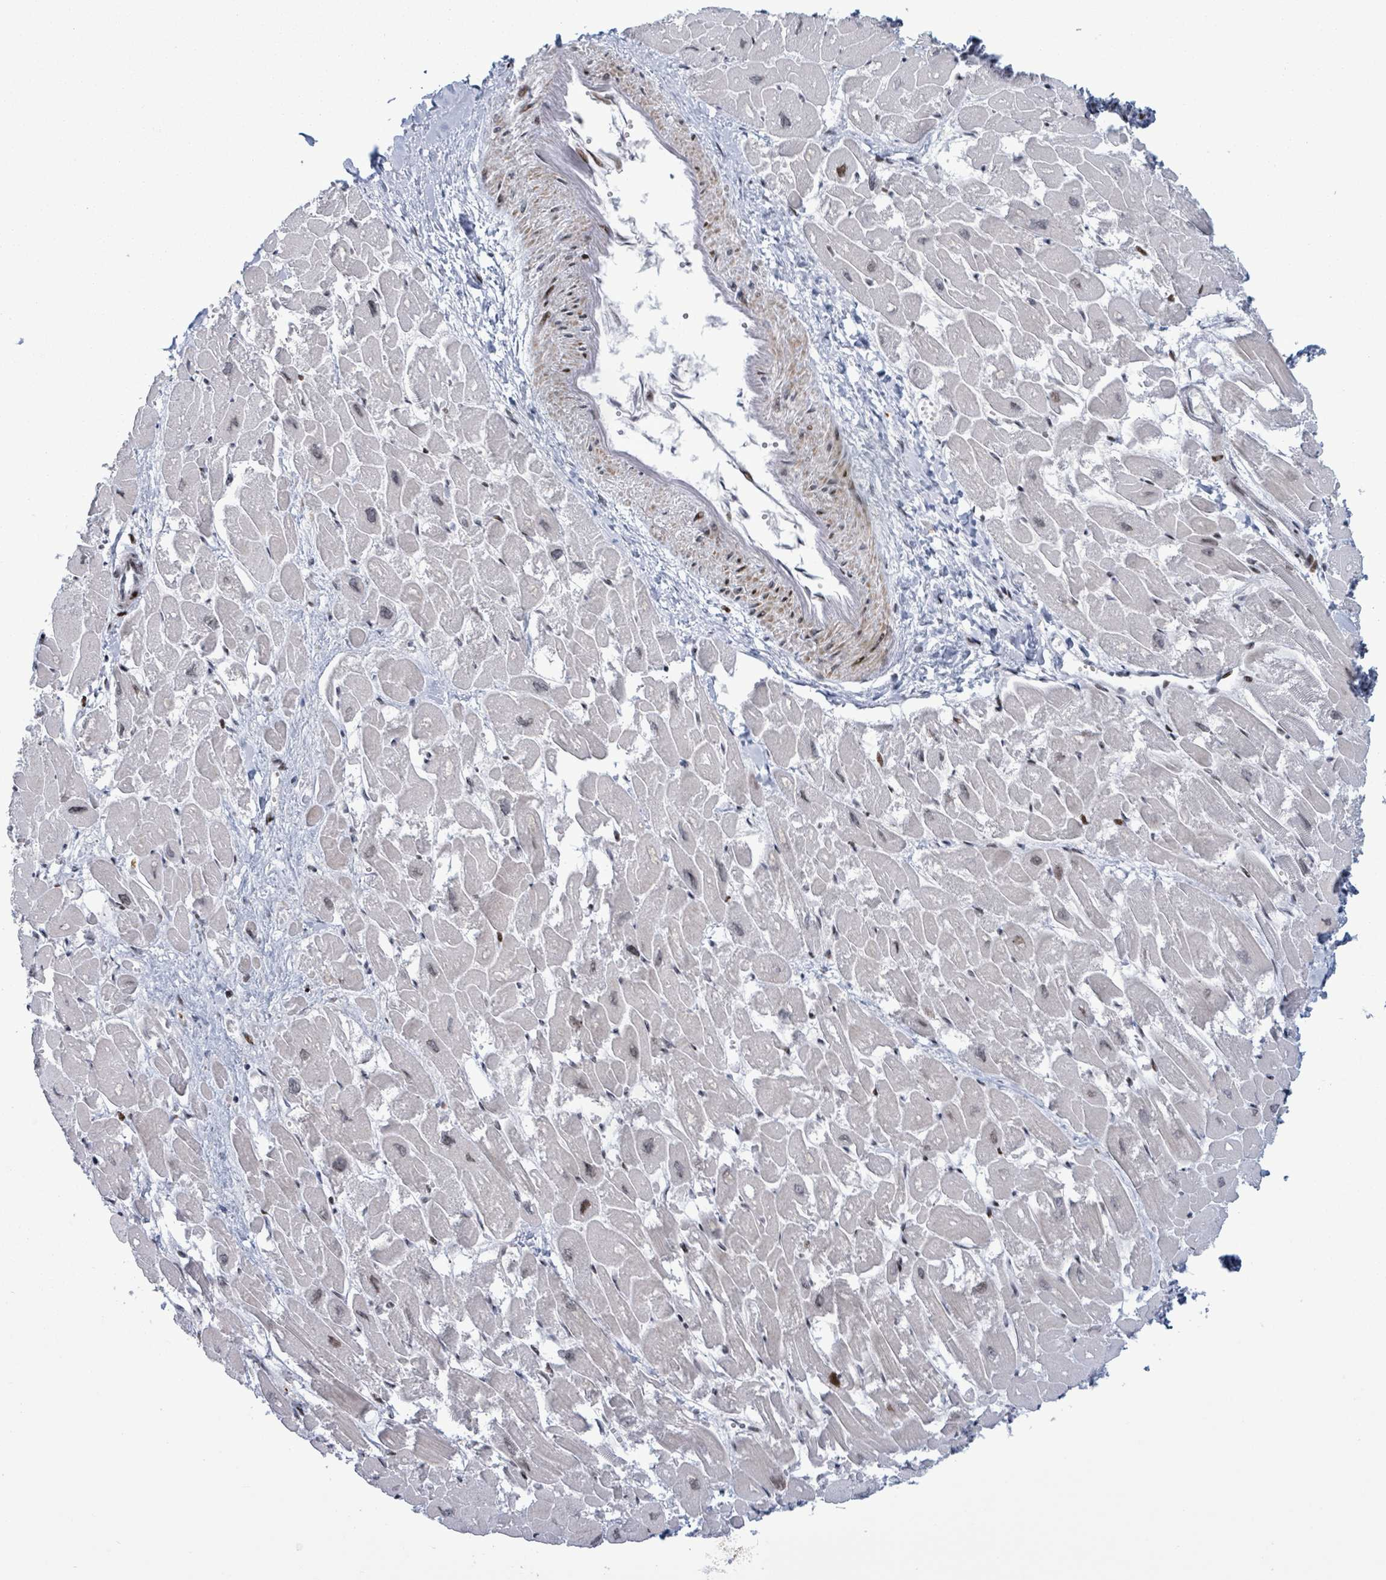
{"staining": {"intensity": "moderate", "quantity": "<25%", "location": "nuclear"}, "tissue": "heart muscle", "cell_type": "Cardiomyocytes", "image_type": "normal", "snomed": [{"axis": "morphology", "description": "Normal tissue, NOS"}, {"axis": "topography", "description": "Heart"}], "caption": "Immunohistochemistry (IHC) (DAB (3,3'-diaminobenzidine)) staining of benign heart muscle exhibits moderate nuclear protein positivity in about <25% of cardiomyocytes.", "gene": "FNDC4", "patient": {"sex": "male", "age": 54}}